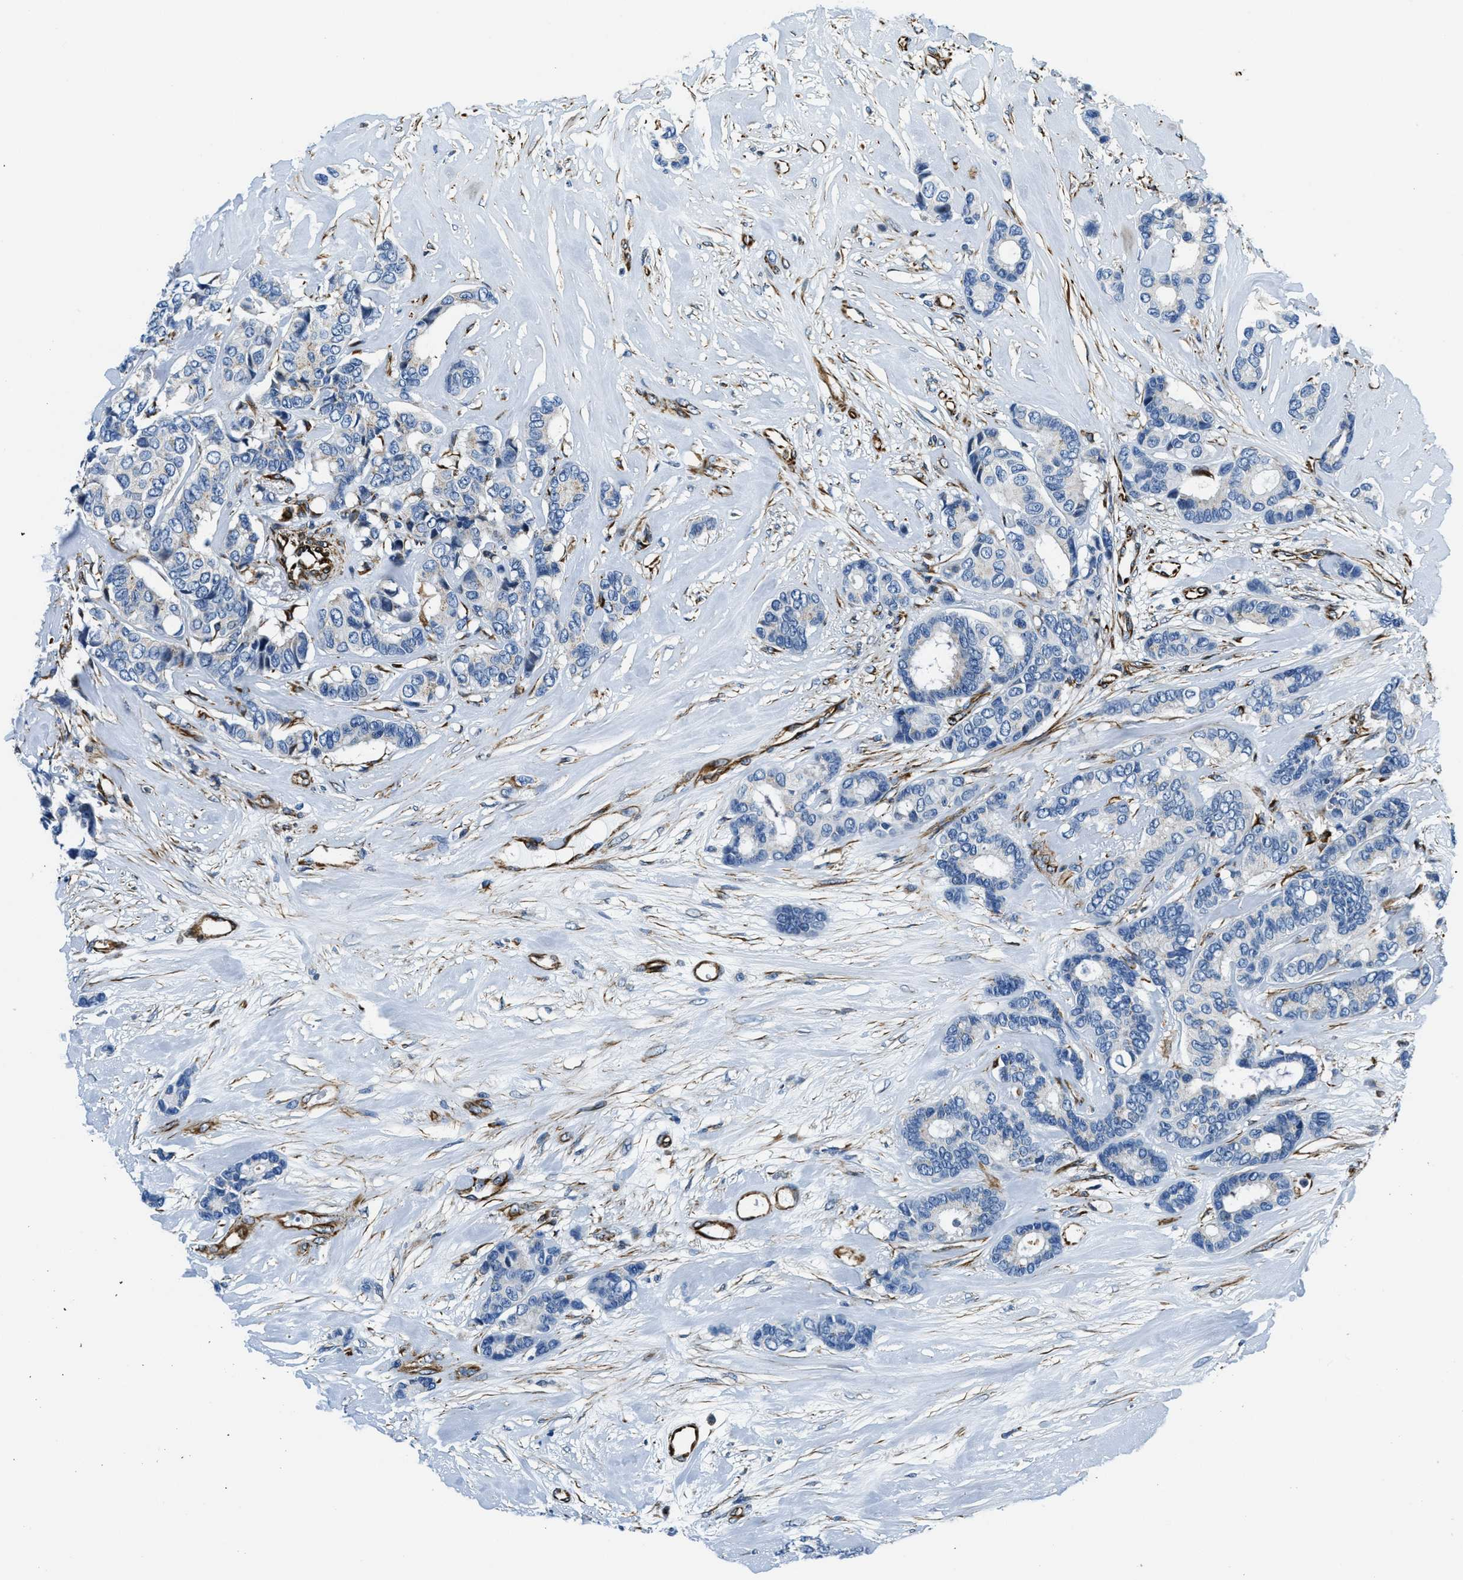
{"staining": {"intensity": "negative", "quantity": "none", "location": "none"}, "tissue": "breast cancer", "cell_type": "Tumor cells", "image_type": "cancer", "snomed": [{"axis": "morphology", "description": "Duct carcinoma"}, {"axis": "topography", "description": "Breast"}], "caption": "High magnification brightfield microscopy of breast intraductal carcinoma stained with DAB (3,3'-diaminobenzidine) (brown) and counterstained with hematoxylin (blue): tumor cells show no significant expression. (DAB (3,3'-diaminobenzidine) IHC, high magnification).", "gene": "GNS", "patient": {"sex": "female", "age": 87}}